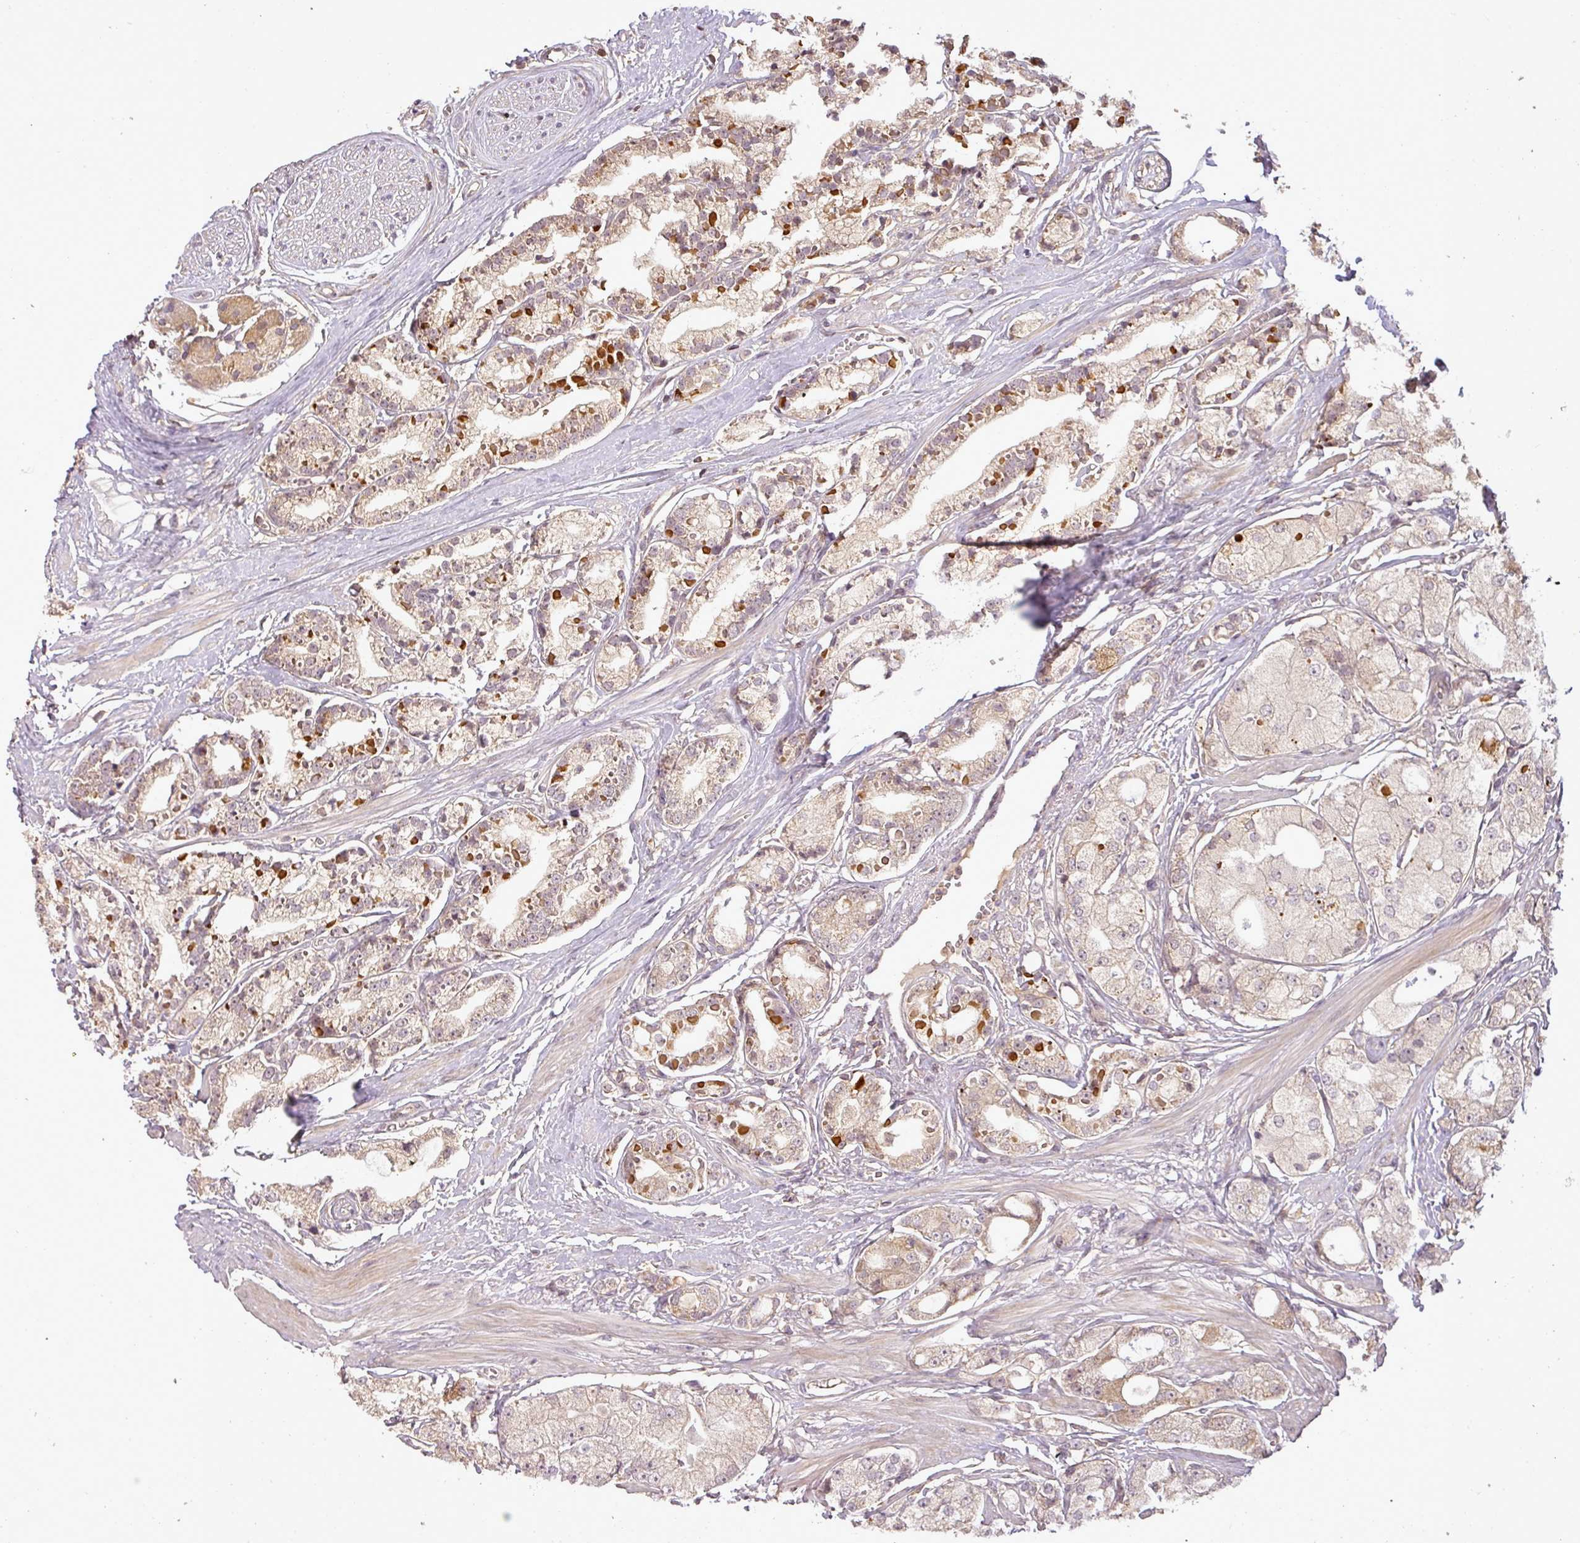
{"staining": {"intensity": "weak", "quantity": "25%-75%", "location": "cytoplasmic/membranous"}, "tissue": "prostate cancer", "cell_type": "Tumor cells", "image_type": "cancer", "snomed": [{"axis": "morphology", "description": "Adenocarcinoma, High grade"}, {"axis": "topography", "description": "Prostate"}], "caption": "Weak cytoplasmic/membranous expression for a protein is seen in approximately 25%-75% of tumor cells of prostate cancer using IHC.", "gene": "FAIM", "patient": {"sex": "male", "age": 71}}